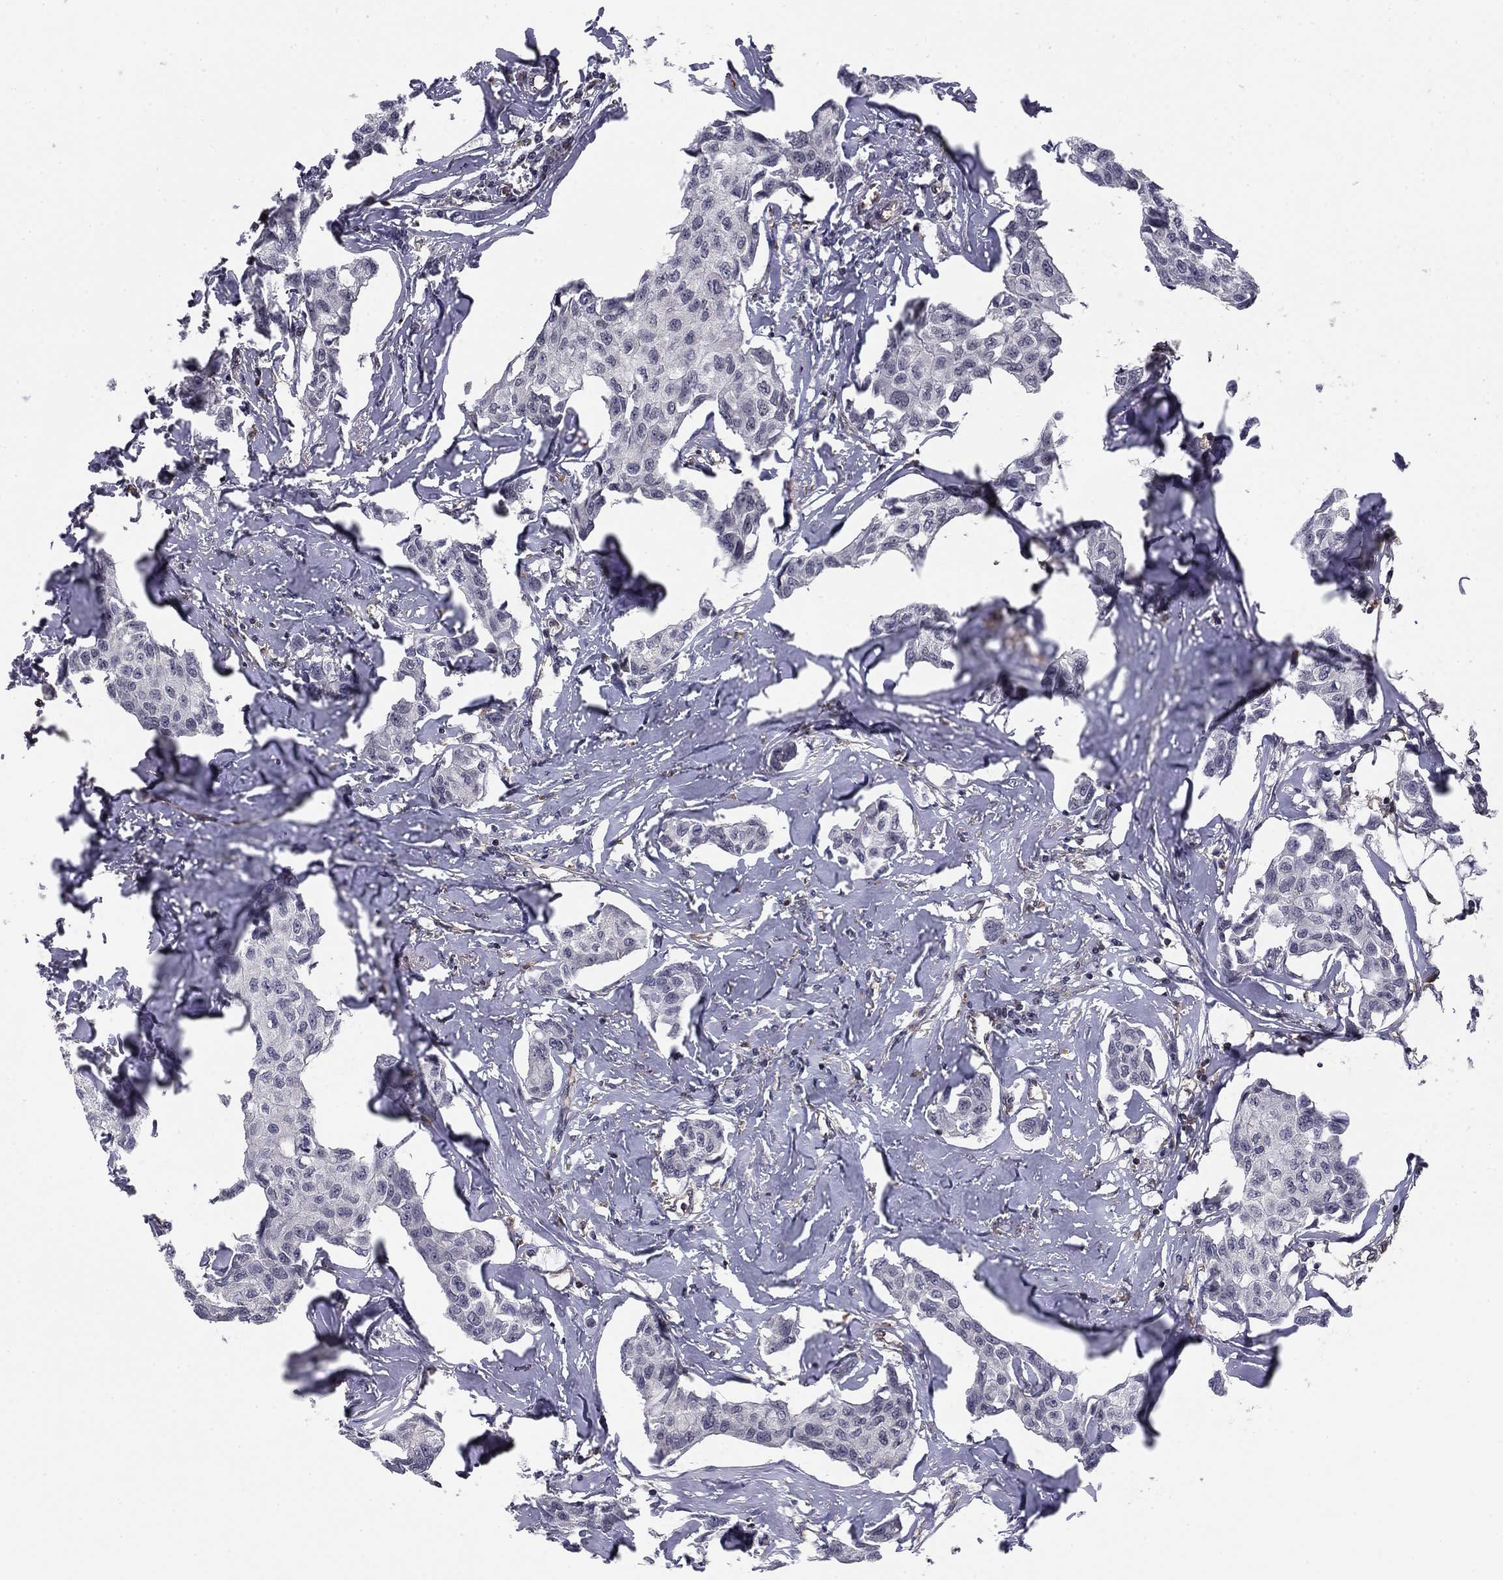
{"staining": {"intensity": "negative", "quantity": "none", "location": "none"}, "tissue": "breast cancer", "cell_type": "Tumor cells", "image_type": "cancer", "snomed": [{"axis": "morphology", "description": "Duct carcinoma"}, {"axis": "topography", "description": "Breast"}], "caption": "This photomicrograph is of breast invasive ductal carcinoma stained with immunohistochemistry (IHC) to label a protein in brown with the nuclei are counter-stained blue. There is no expression in tumor cells.", "gene": "PLCB2", "patient": {"sex": "female", "age": 80}}